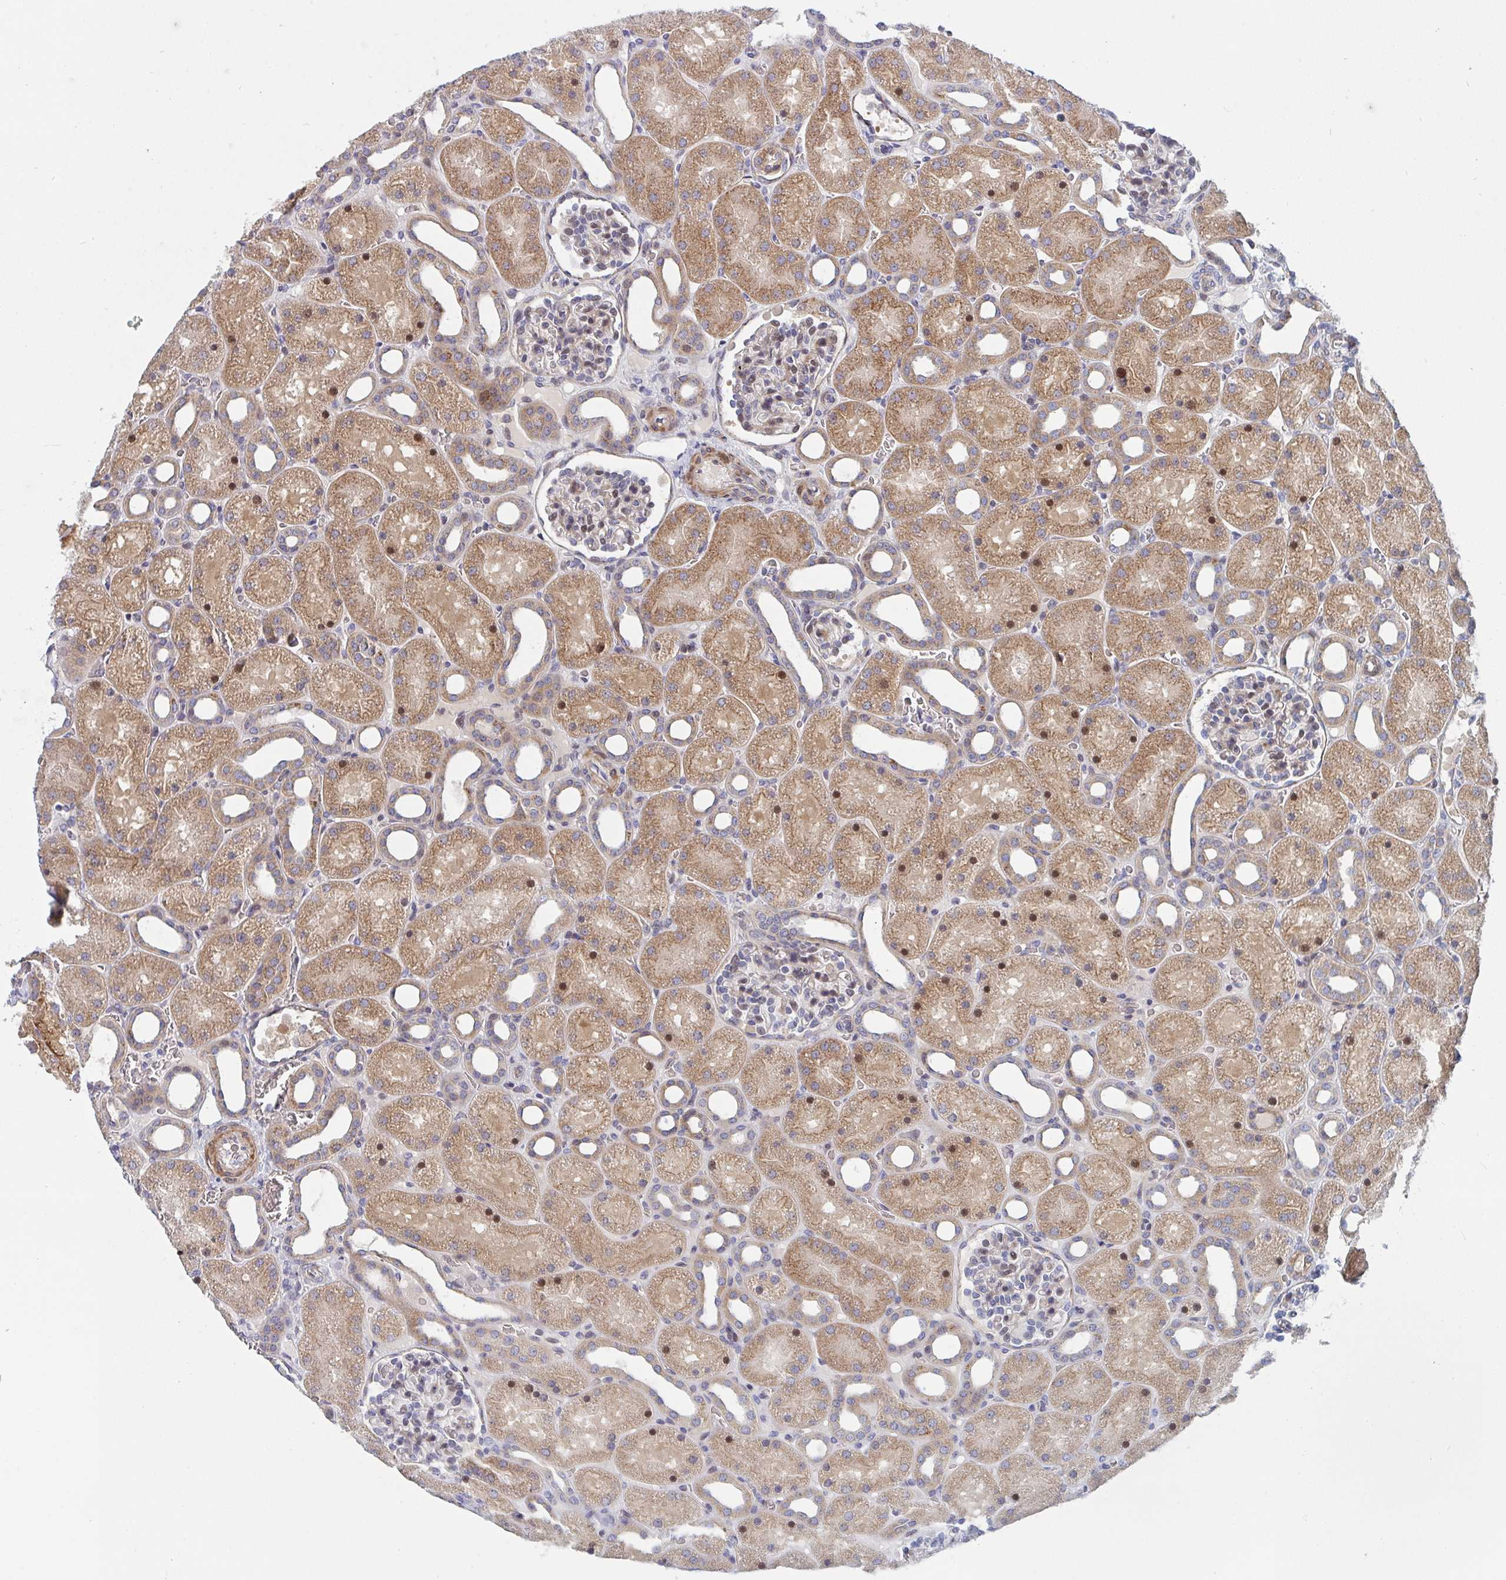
{"staining": {"intensity": "moderate", "quantity": "<25%", "location": "cytoplasmic/membranous"}, "tissue": "kidney", "cell_type": "Cells in glomeruli", "image_type": "normal", "snomed": [{"axis": "morphology", "description": "Normal tissue, NOS"}, {"axis": "topography", "description": "Kidney"}], "caption": "Kidney stained for a protein (brown) displays moderate cytoplasmic/membranous positive expression in approximately <25% of cells in glomeruli.", "gene": "TNFSF4", "patient": {"sex": "male", "age": 2}}